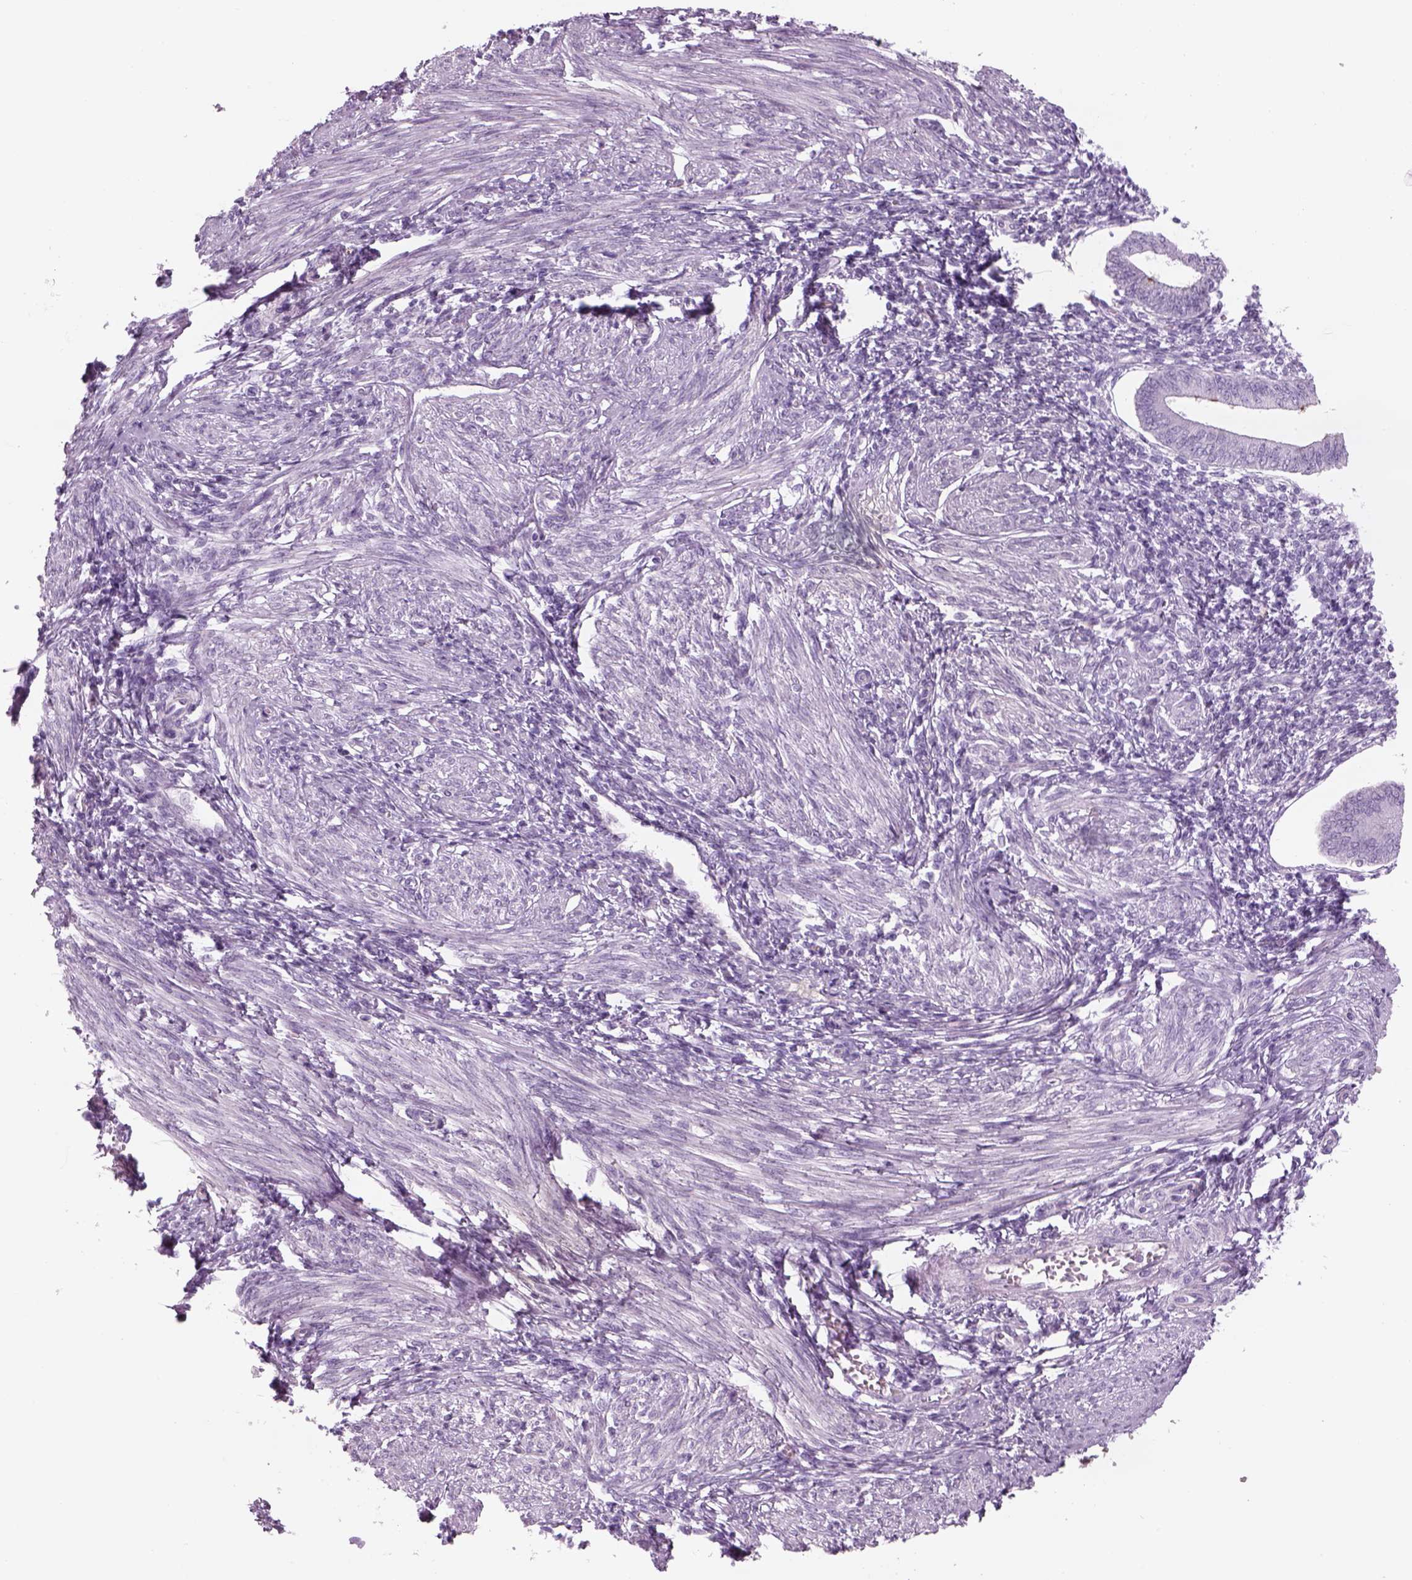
{"staining": {"intensity": "negative", "quantity": "none", "location": "none"}, "tissue": "endometrium", "cell_type": "Cells in endometrial stroma", "image_type": "normal", "snomed": [{"axis": "morphology", "description": "Normal tissue, NOS"}, {"axis": "topography", "description": "Endometrium"}], "caption": "Immunohistochemistry micrograph of normal endometrium: endometrium stained with DAB (3,3'-diaminobenzidine) reveals no significant protein staining in cells in endometrial stroma. The staining was performed using DAB (3,3'-diaminobenzidine) to visualize the protein expression in brown, while the nuclei were stained in blue with hematoxylin (Magnification: 20x).", "gene": "GAS2L2", "patient": {"sex": "female", "age": 42}}